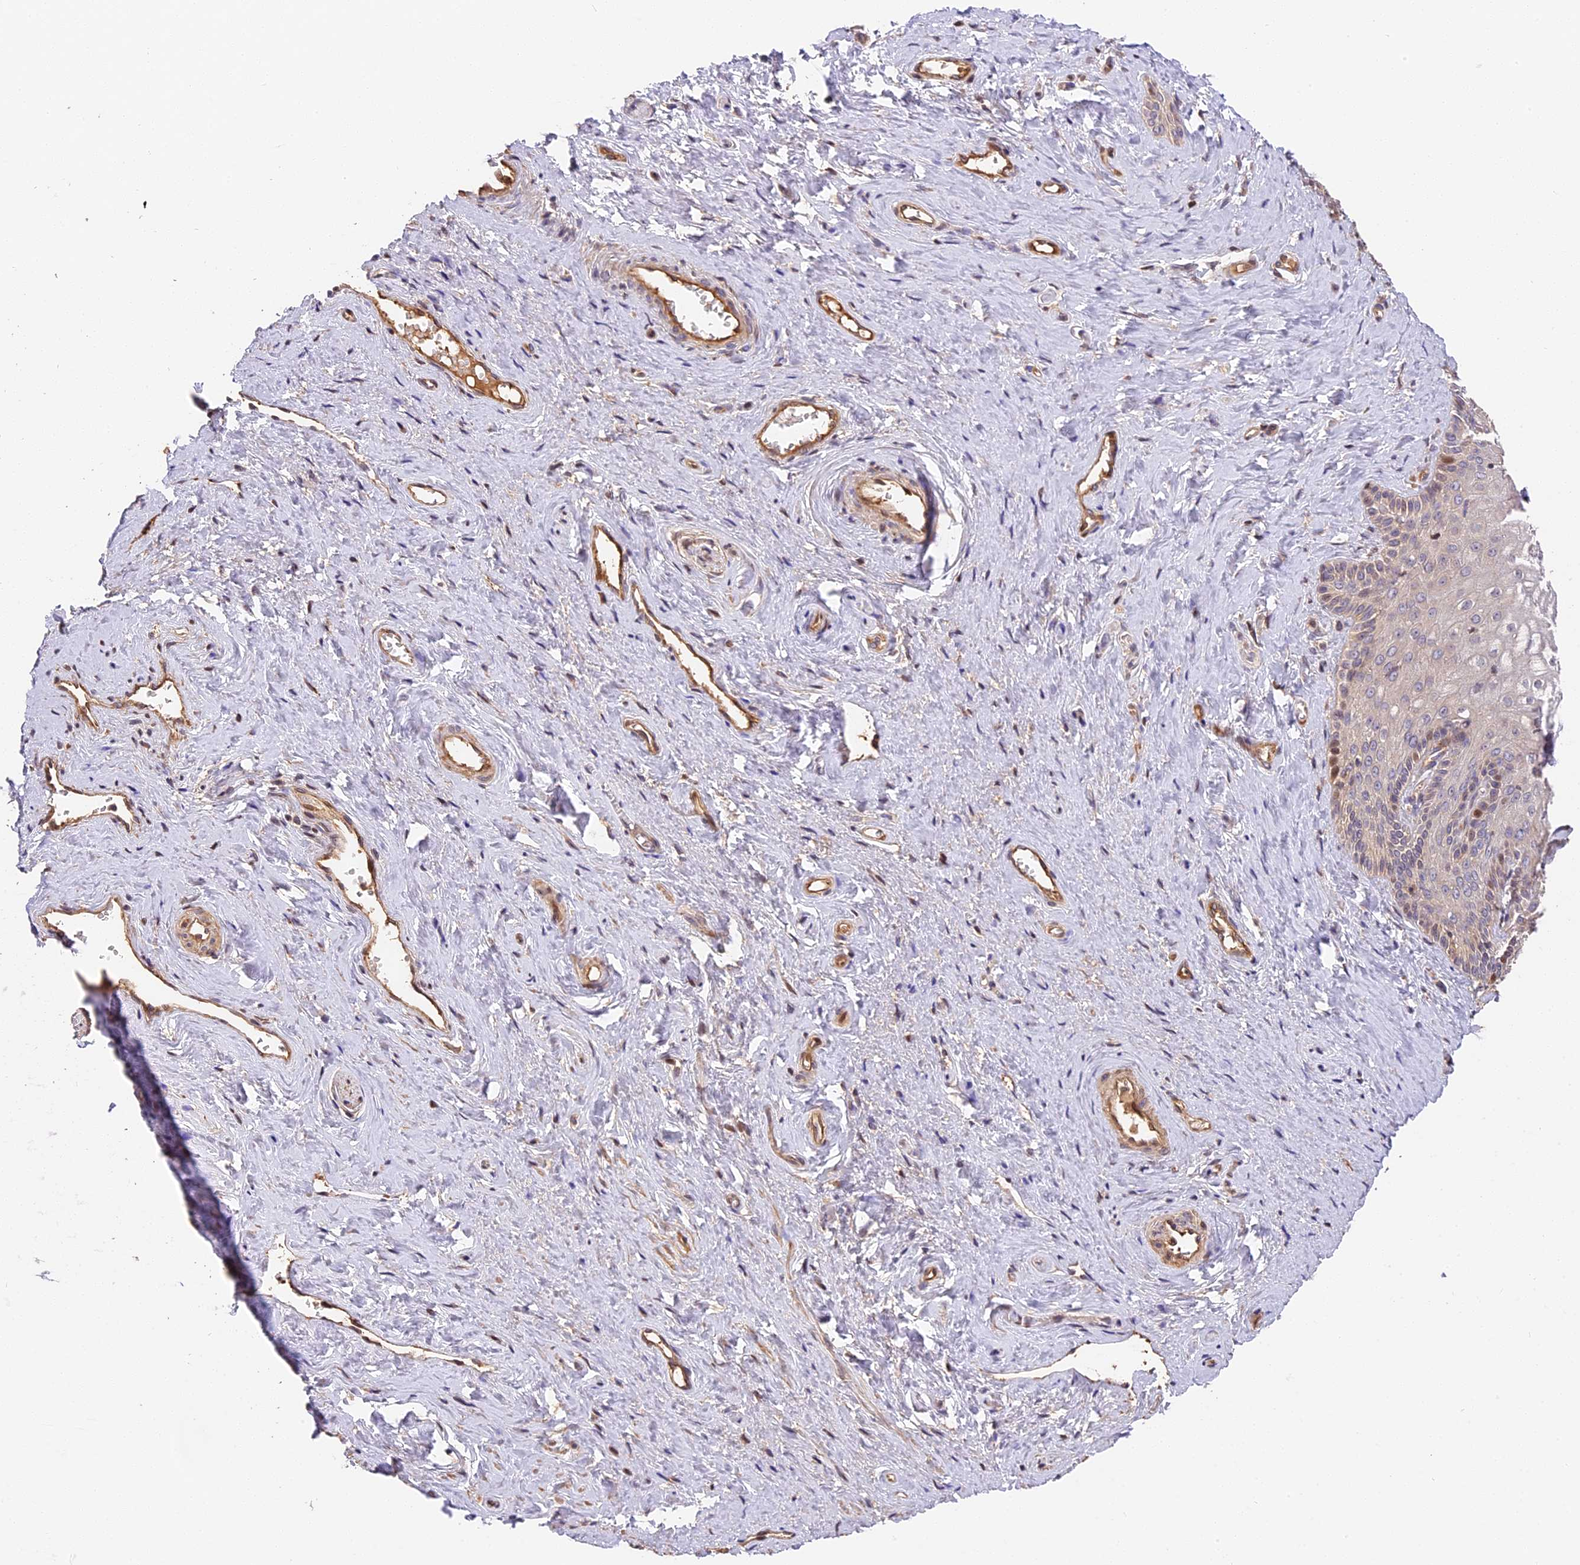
{"staining": {"intensity": "moderate", "quantity": "25%-75%", "location": "nuclear"}, "tissue": "vagina", "cell_type": "Squamous epithelial cells", "image_type": "normal", "snomed": [{"axis": "morphology", "description": "Normal tissue, NOS"}, {"axis": "topography", "description": "Vagina"}, {"axis": "topography", "description": "Cervix"}], "caption": "Moderate nuclear protein staining is present in approximately 25%-75% of squamous epithelial cells in vagina. The staining was performed using DAB (3,3'-diaminobenzidine), with brown indicating positive protein expression. Nuclei are stained blue with hematoxylin.", "gene": "ARHGAP17", "patient": {"sex": "female", "age": 40}}